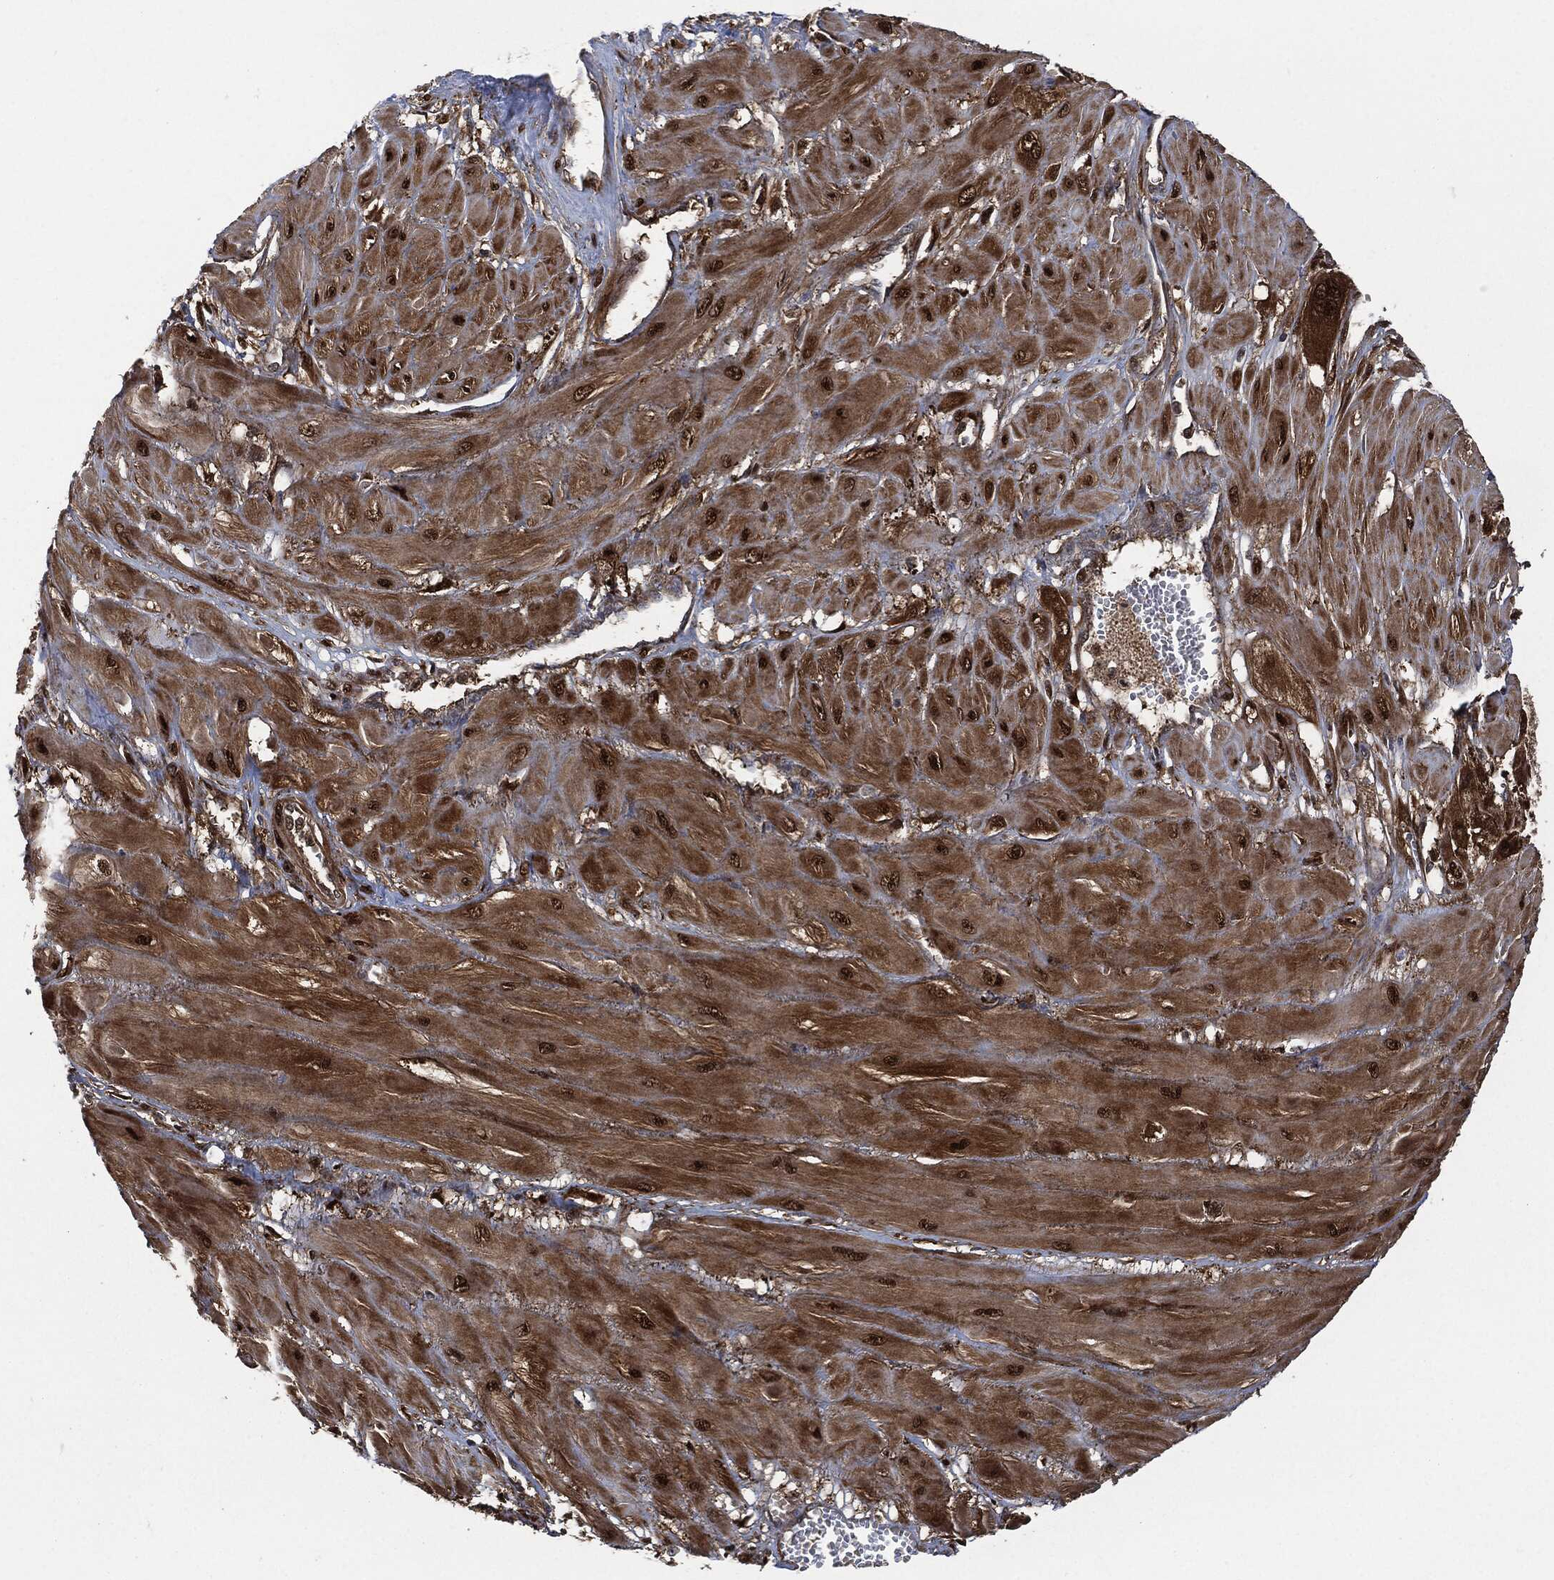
{"staining": {"intensity": "strong", "quantity": ">75%", "location": "nuclear"}, "tissue": "cervical cancer", "cell_type": "Tumor cells", "image_type": "cancer", "snomed": [{"axis": "morphology", "description": "Squamous cell carcinoma, NOS"}, {"axis": "topography", "description": "Cervix"}], "caption": "A brown stain labels strong nuclear expression of a protein in human cervical cancer (squamous cell carcinoma) tumor cells.", "gene": "DCTN1", "patient": {"sex": "female", "age": 34}}